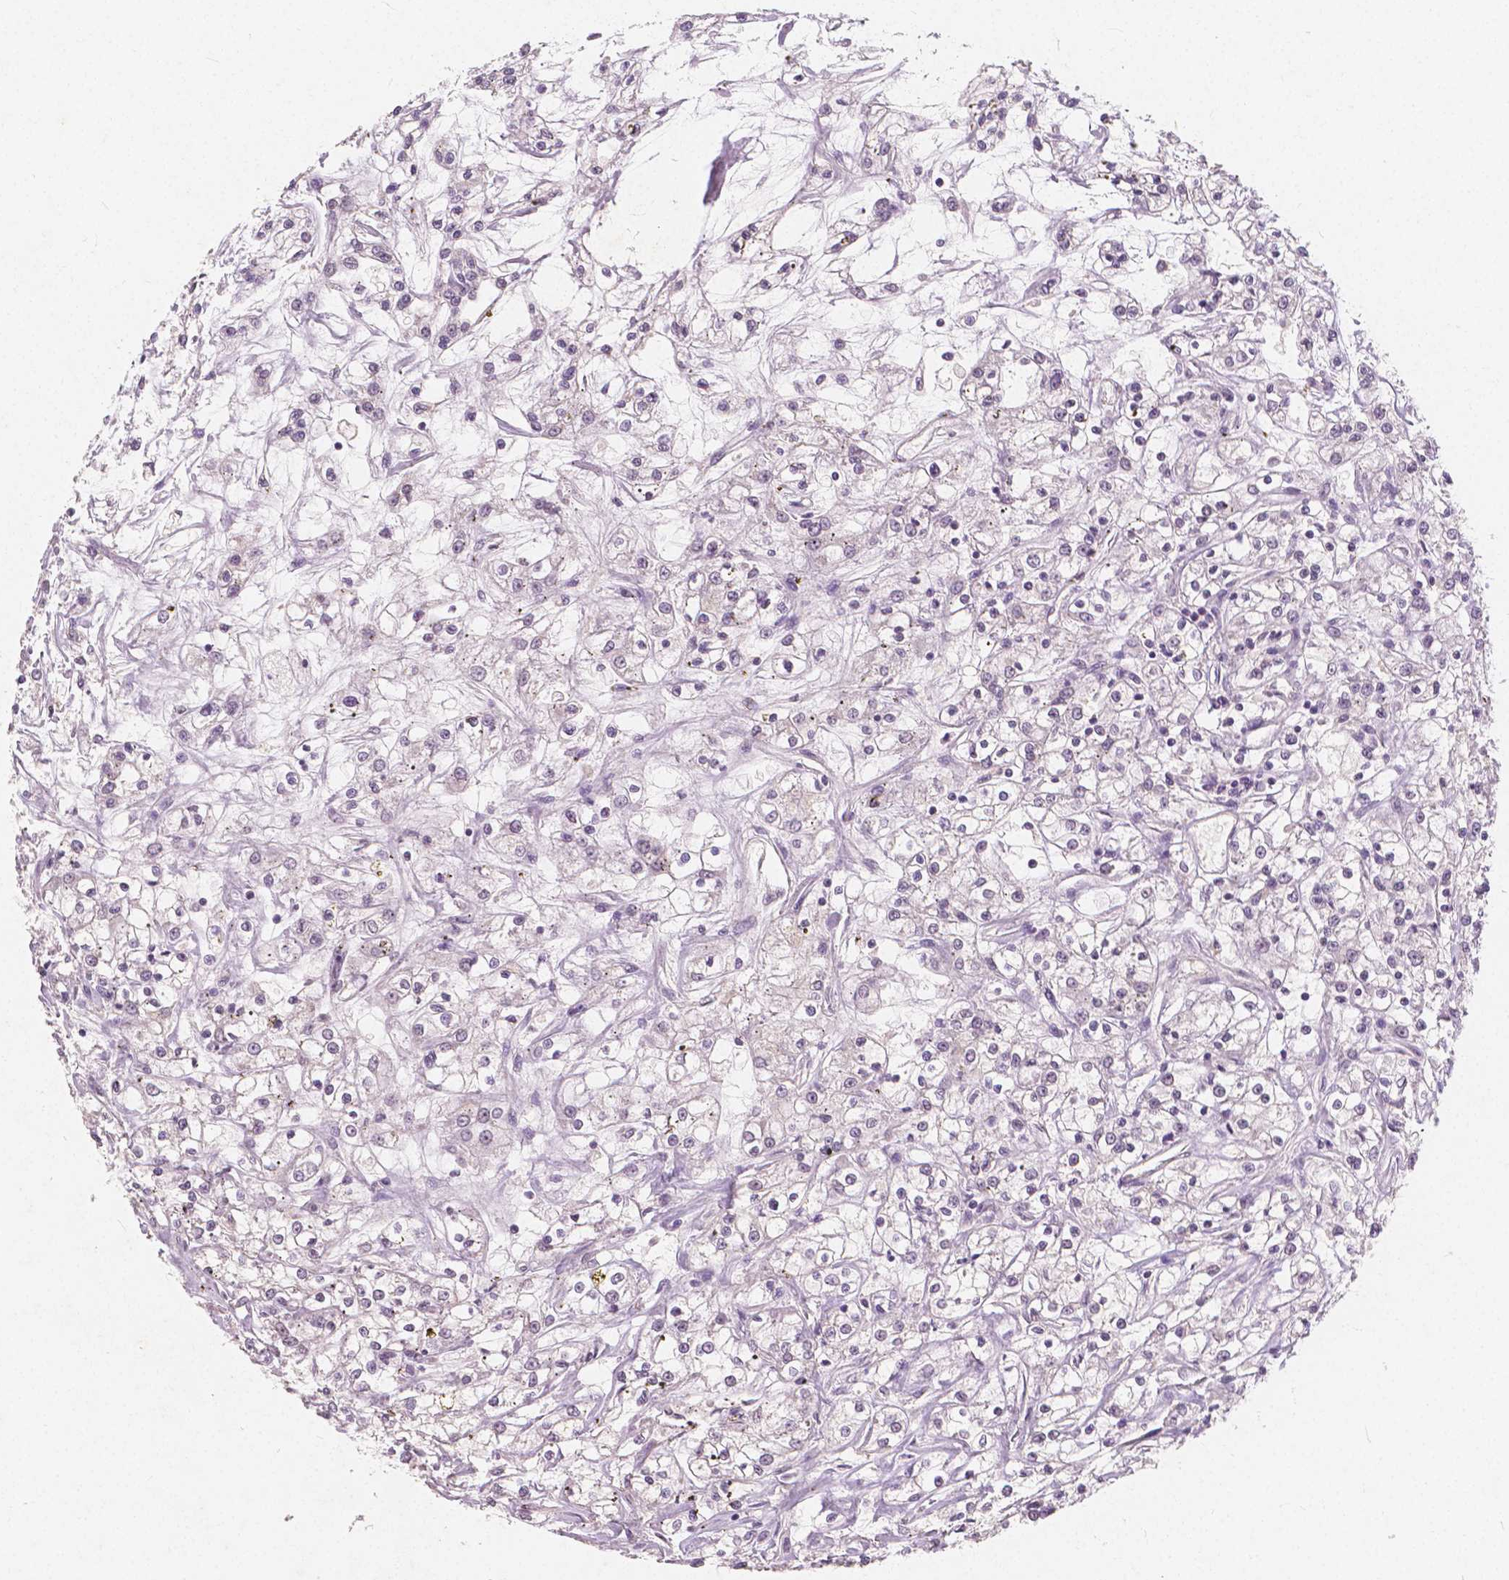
{"staining": {"intensity": "negative", "quantity": "none", "location": "none"}, "tissue": "renal cancer", "cell_type": "Tumor cells", "image_type": "cancer", "snomed": [{"axis": "morphology", "description": "Adenocarcinoma, NOS"}, {"axis": "topography", "description": "Kidney"}], "caption": "This is a micrograph of IHC staining of renal cancer (adenocarcinoma), which shows no staining in tumor cells.", "gene": "NOLC1", "patient": {"sex": "female", "age": 59}}